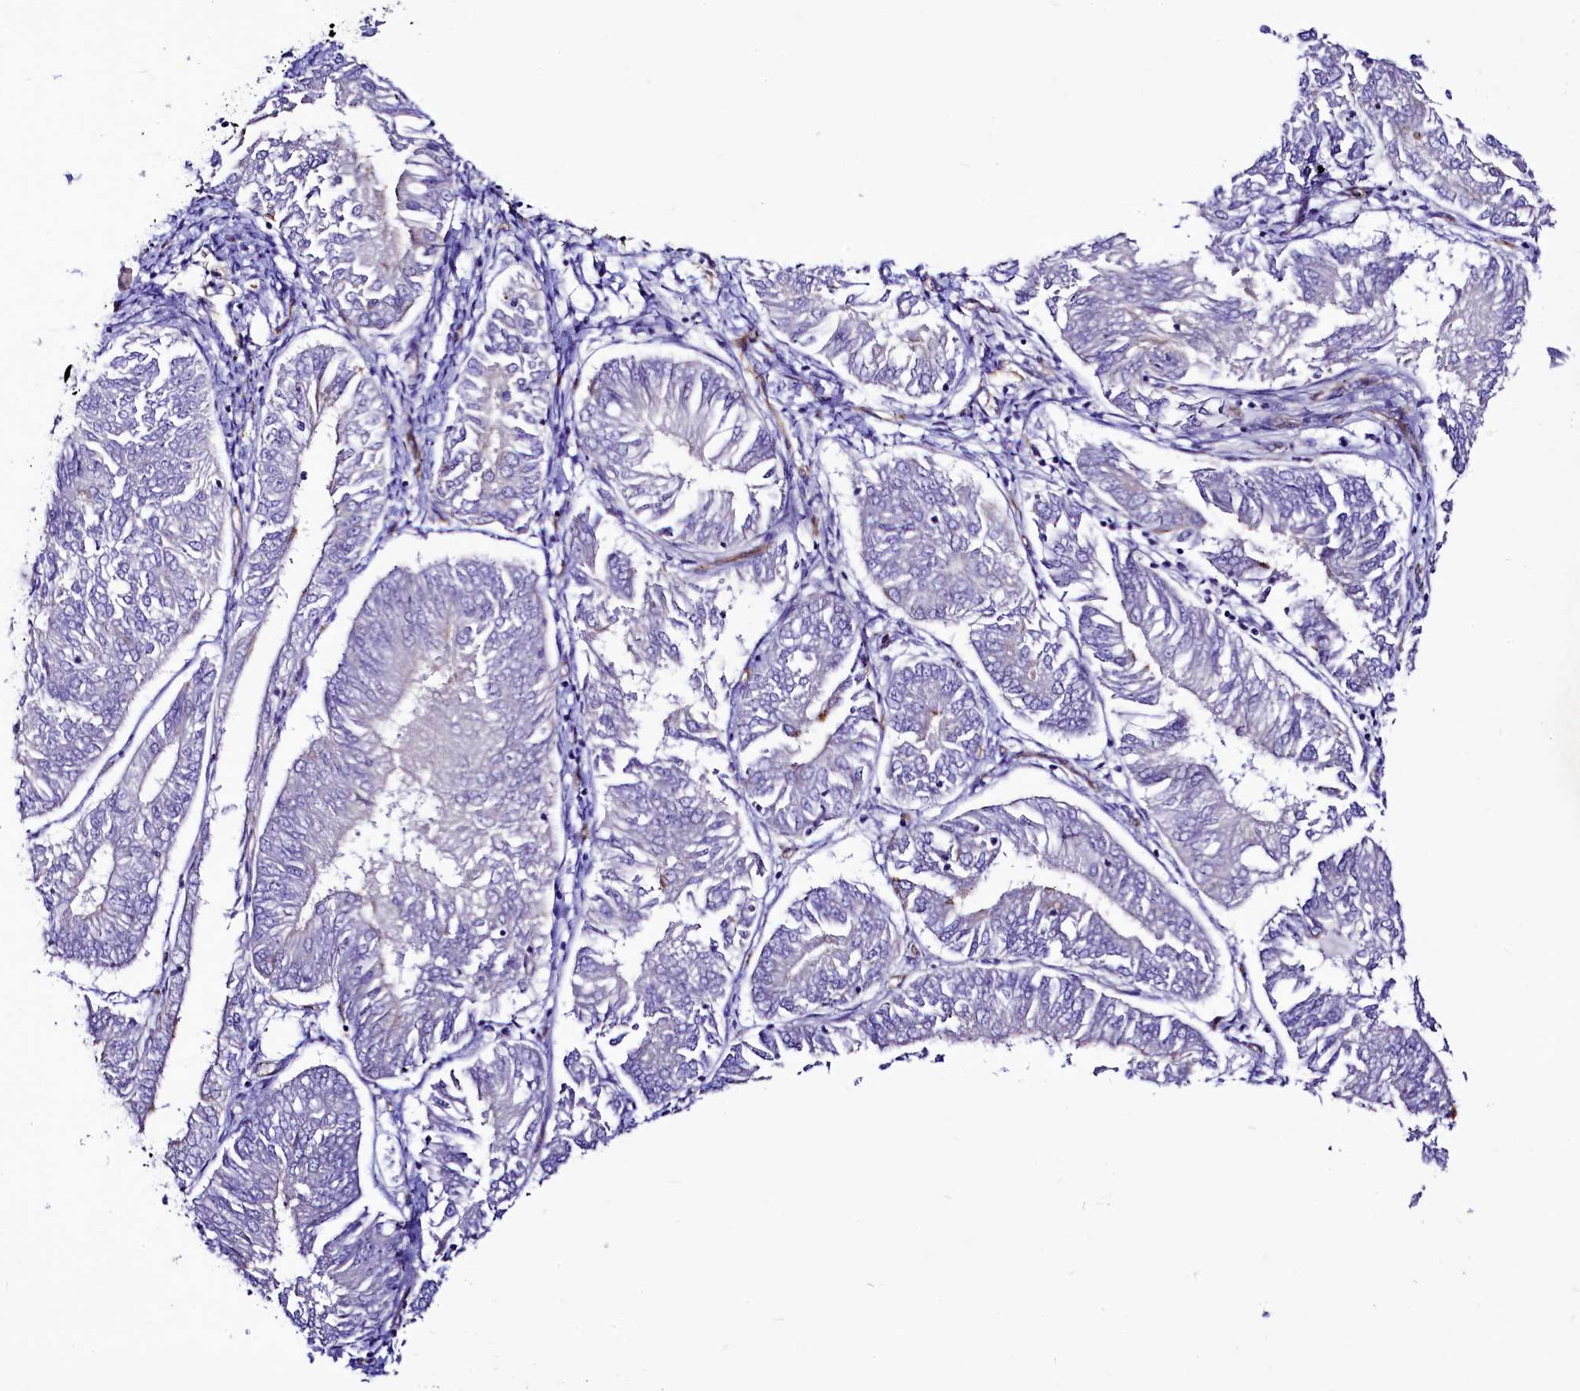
{"staining": {"intensity": "negative", "quantity": "none", "location": "none"}, "tissue": "endometrial cancer", "cell_type": "Tumor cells", "image_type": "cancer", "snomed": [{"axis": "morphology", "description": "Adenocarcinoma, NOS"}, {"axis": "topography", "description": "Endometrium"}], "caption": "This is an IHC histopathology image of adenocarcinoma (endometrial). There is no staining in tumor cells.", "gene": "SLF1", "patient": {"sex": "female", "age": 58}}